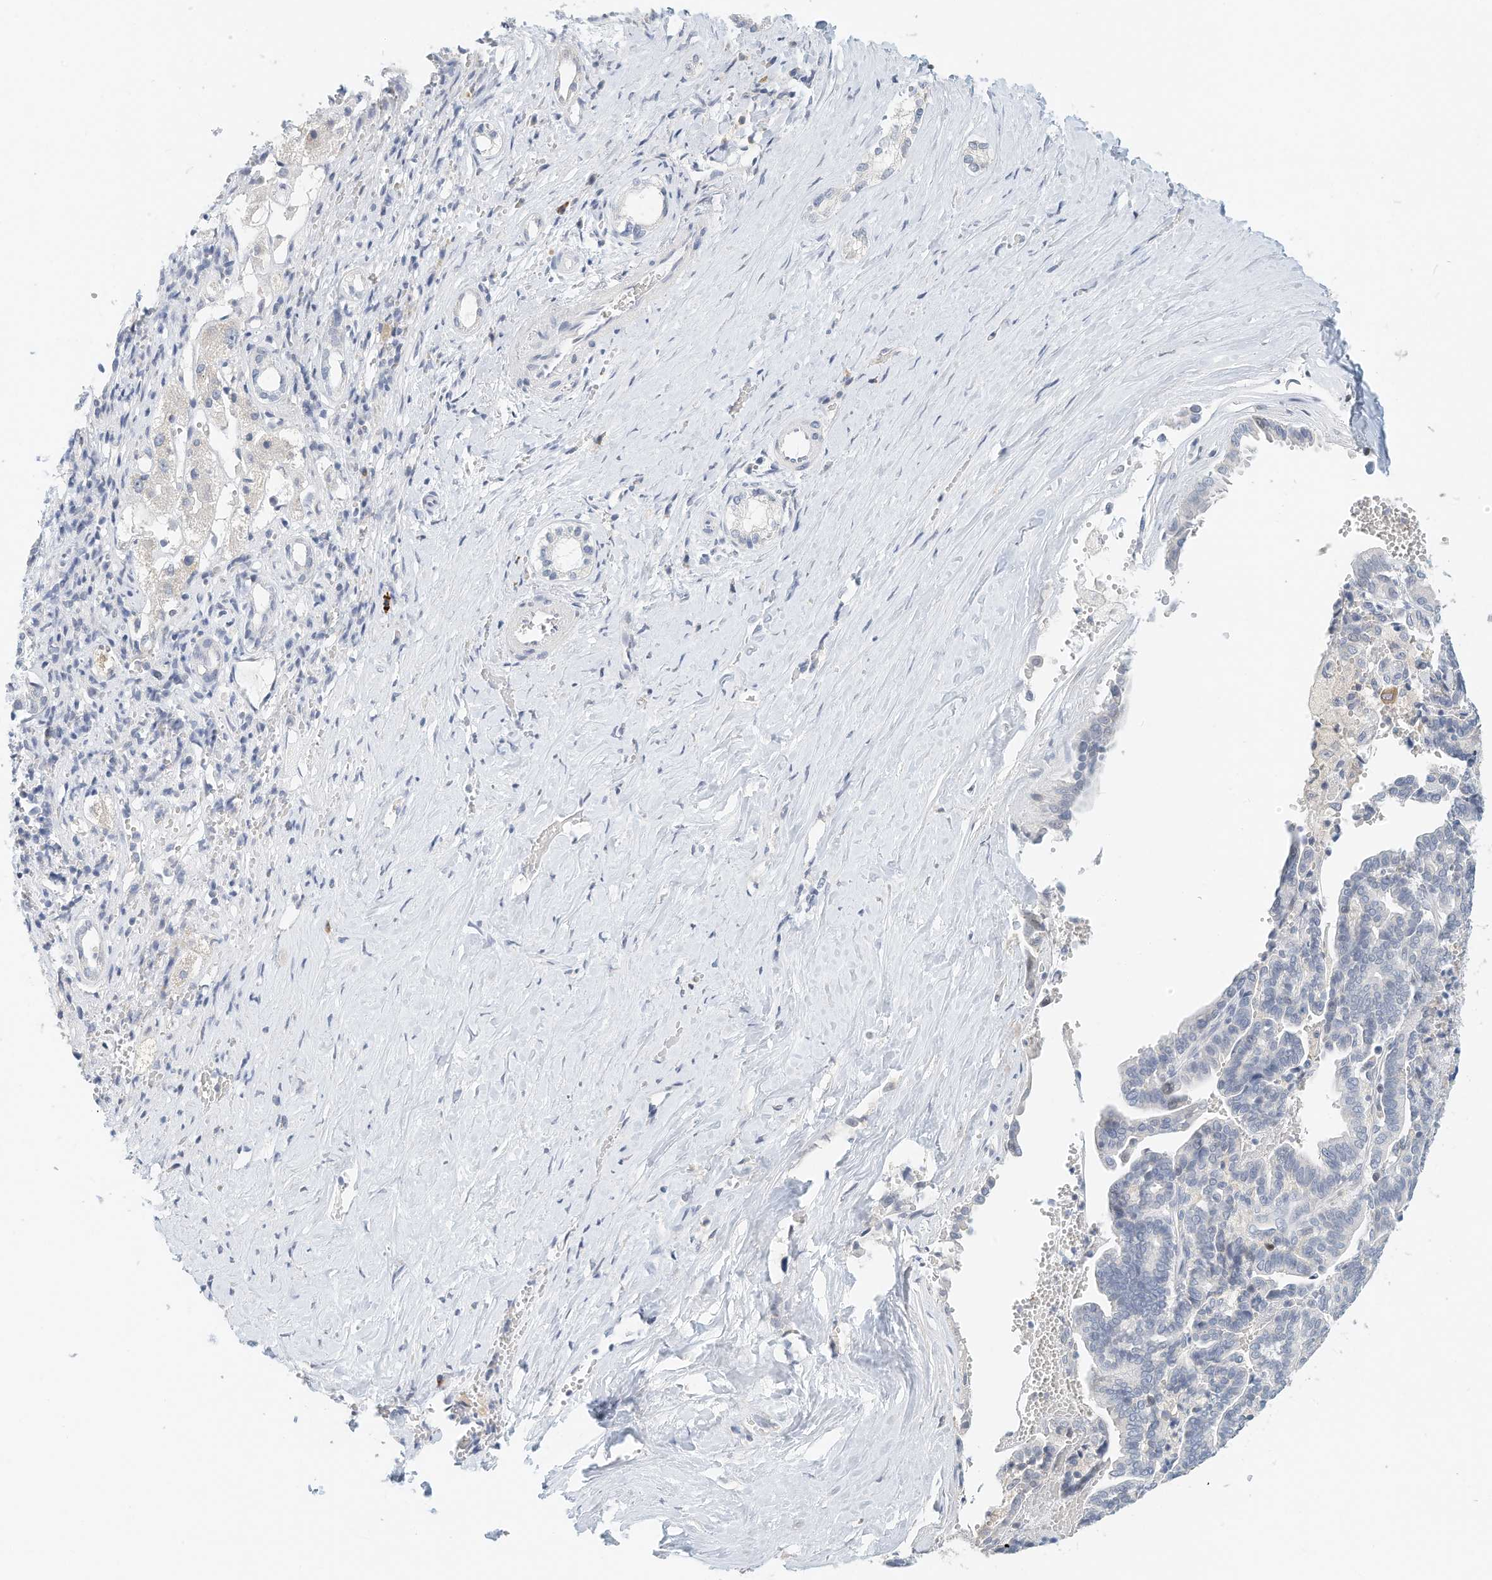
{"staining": {"intensity": "negative", "quantity": "none", "location": "none"}, "tissue": "liver cancer", "cell_type": "Tumor cells", "image_type": "cancer", "snomed": [{"axis": "morphology", "description": "Cholangiocarcinoma"}, {"axis": "topography", "description": "Liver"}], "caption": "Immunohistochemical staining of cholangiocarcinoma (liver) exhibits no significant staining in tumor cells.", "gene": "MICAL1", "patient": {"sex": "female", "age": 75}}